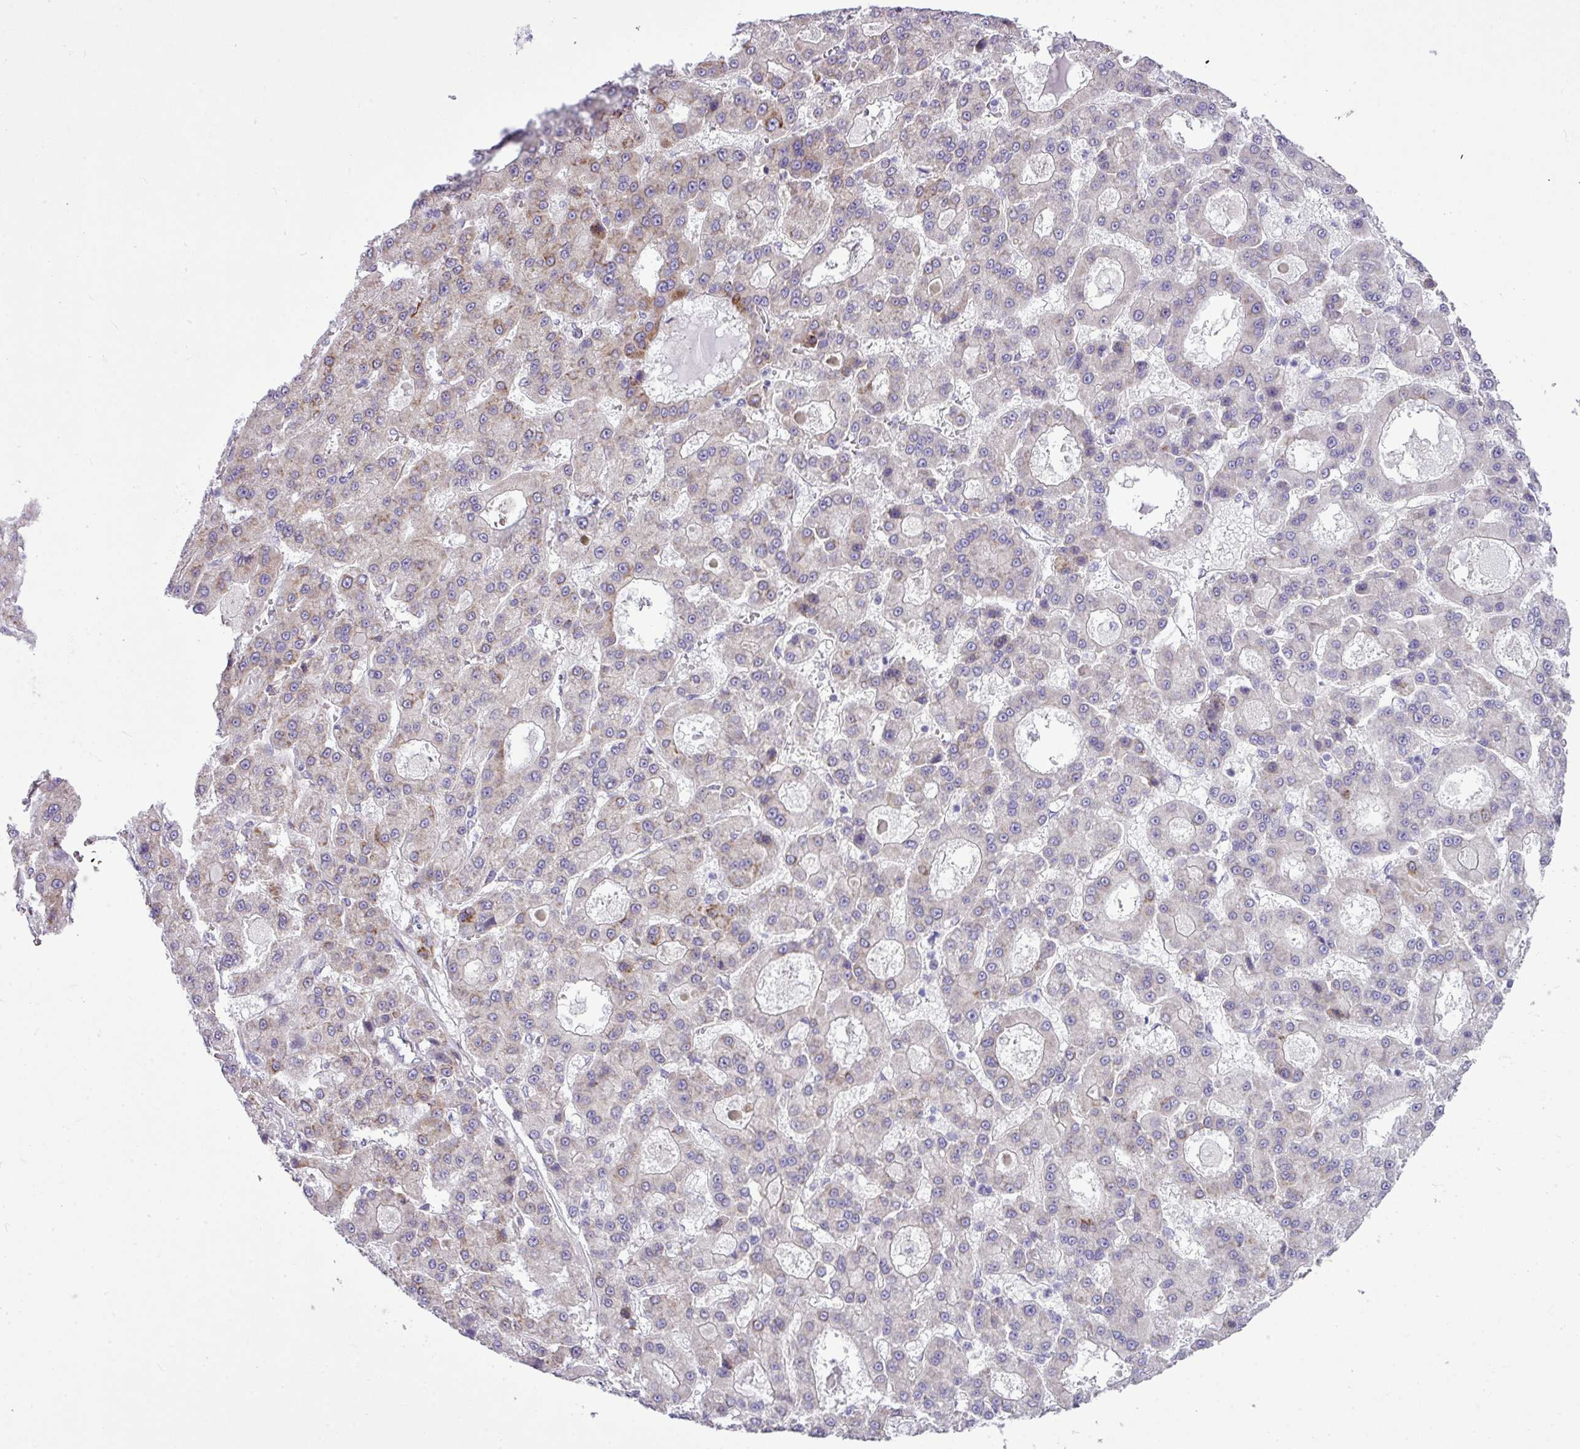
{"staining": {"intensity": "weak", "quantity": "<25%", "location": "cytoplasmic/membranous"}, "tissue": "liver cancer", "cell_type": "Tumor cells", "image_type": "cancer", "snomed": [{"axis": "morphology", "description": "Carcinoma, Hepatocellular, NOS"}, {"axis": "topography", "description": "Liver"}], "caption": "Immunohistochemistry of liver cancer (hepatocellular carcinoma) displays no expression in tumor cells. (Brightfield microscopy of DAB (3,3'-diaminobenzidine) immunohistochemistry at high magnification).", "gene": "CFAP97", "patient": {"sex": "male", "age": 70}}